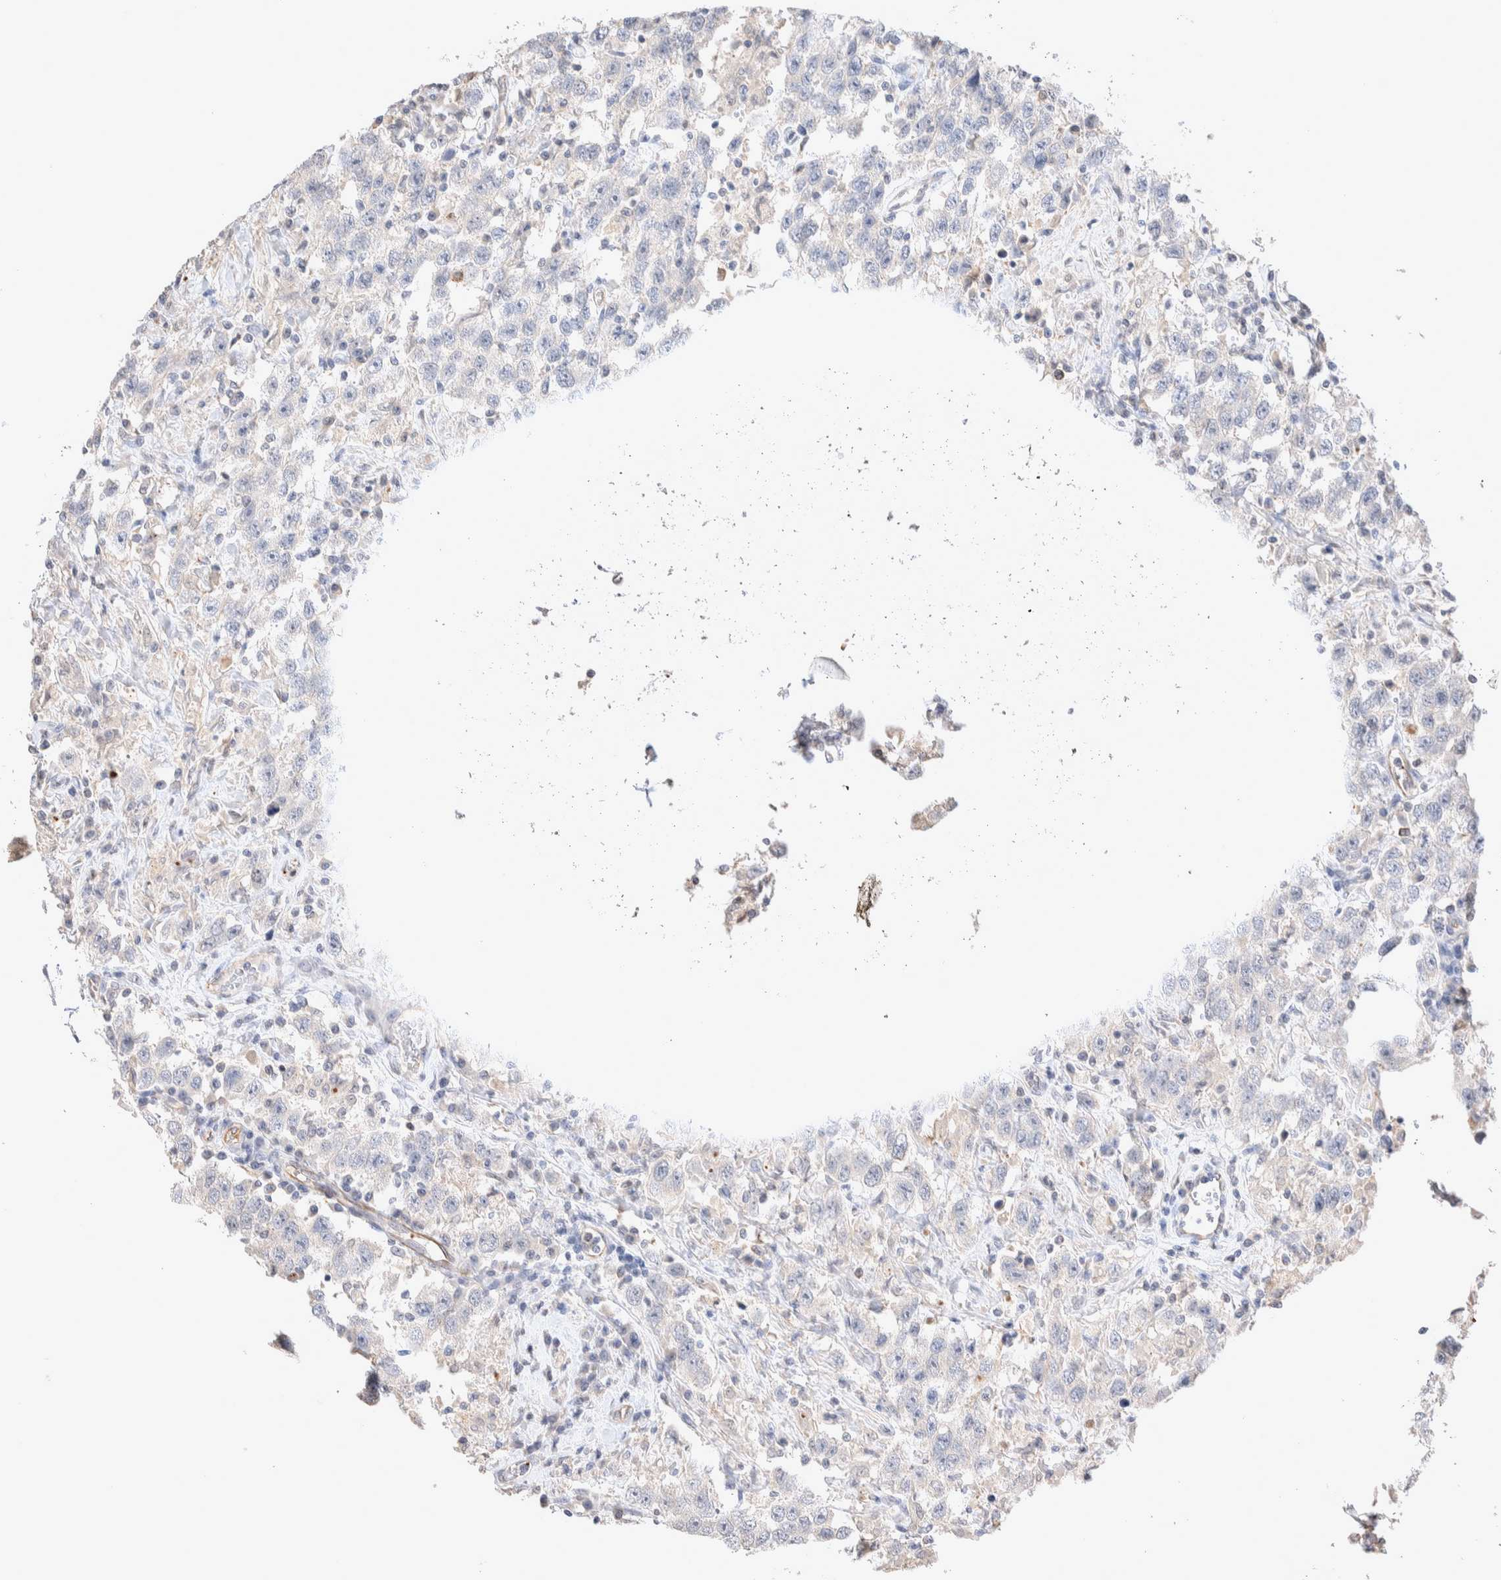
{"staining": {"intensity": "negative", "quantity": "none", "location": "none"}, "tissue": "testis cancer", "cell_type": "Tumor cells", "image_type": "cancer", "snomed": [{"axis": "morphology", "description": "Seminoma, NOS"}, {"axis": "topography", "description": "Testis"}], "caption": "This is an IHC image of seminoma (testis). There is no staining in tumor cells.", "gene": "FFAR2", "patient": {"sex": "male", "age": 41}}